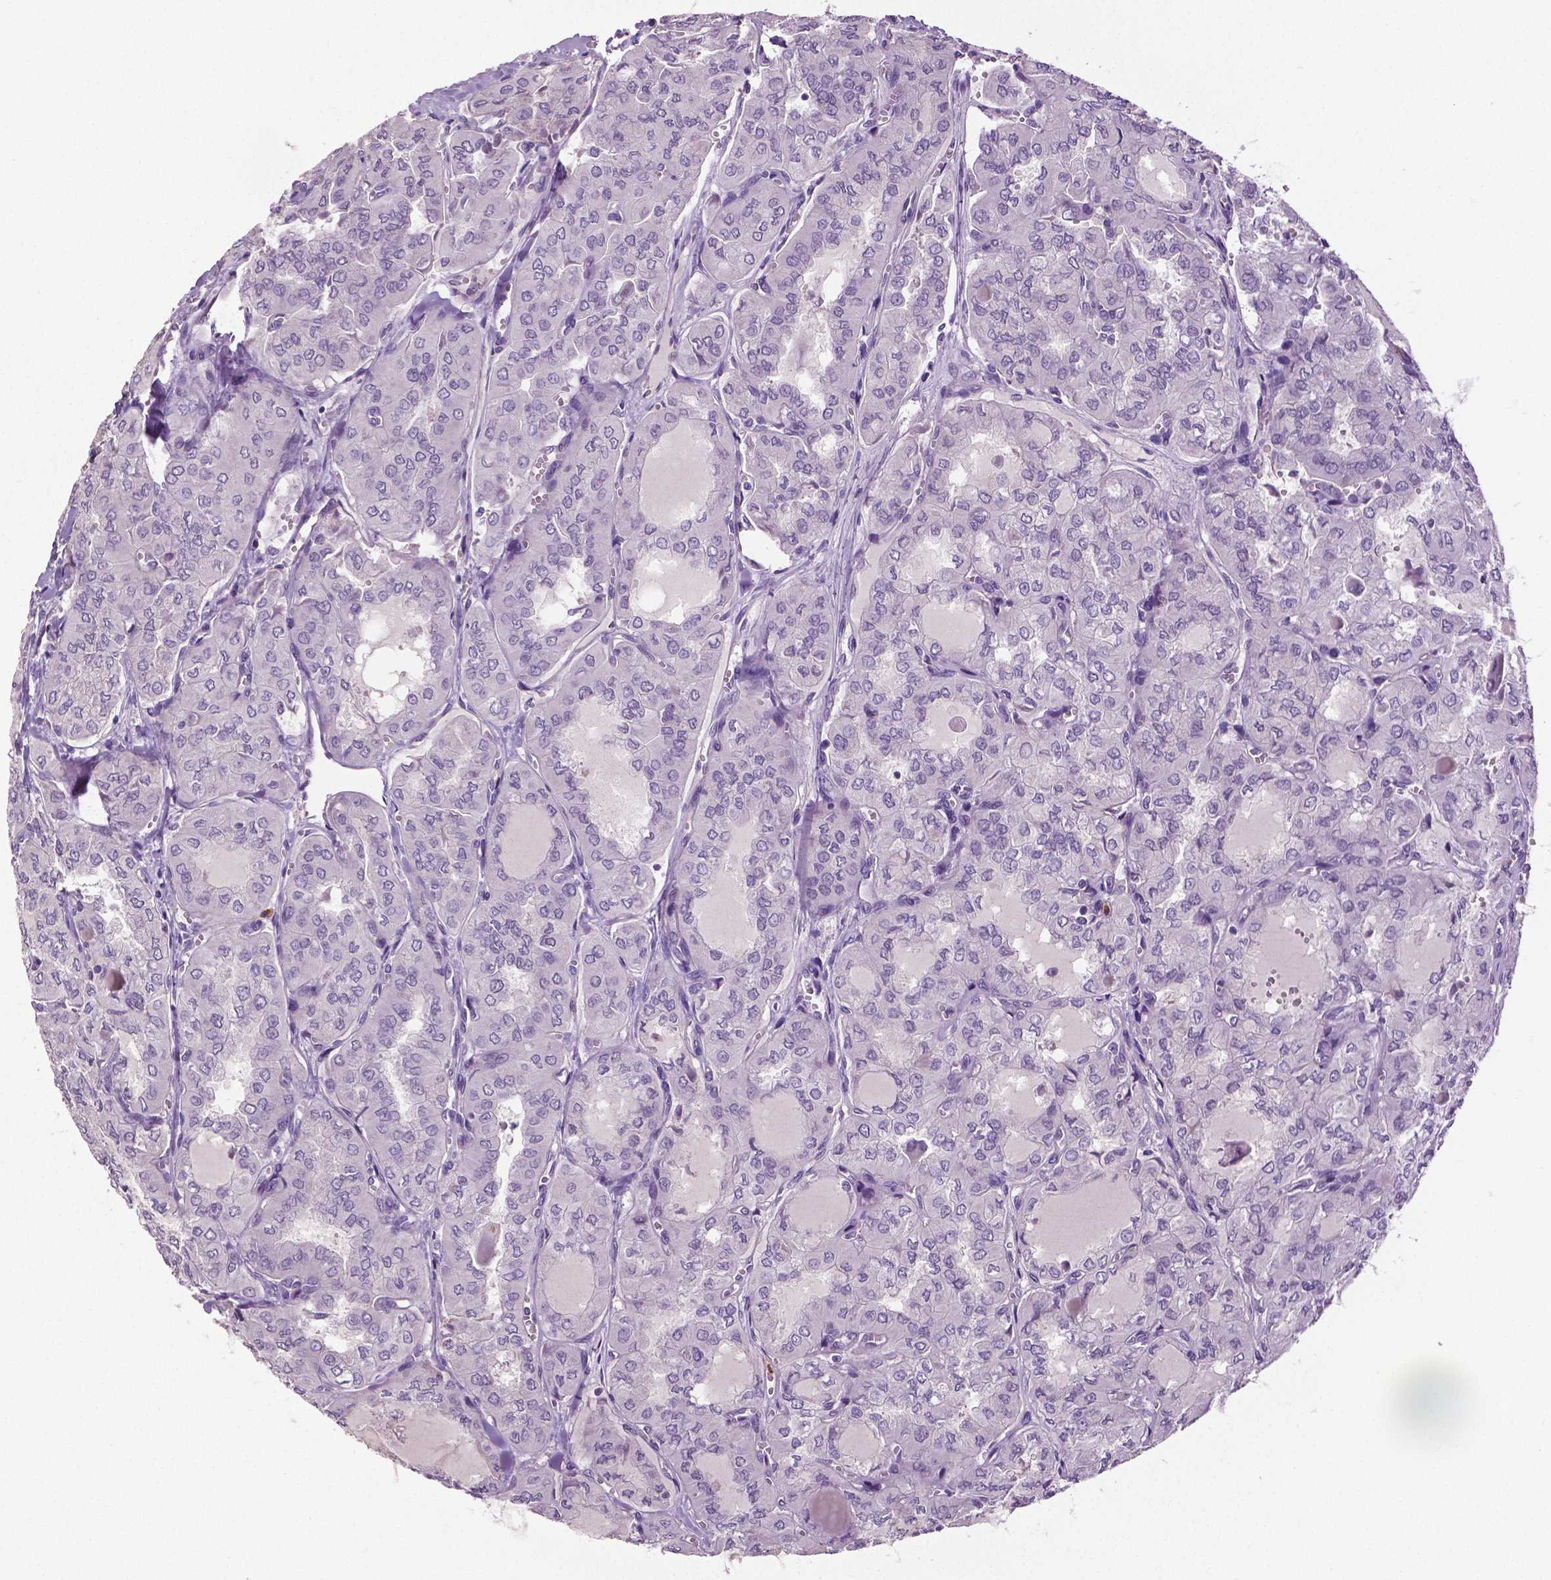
{"staining": {"intensity": "negative", "quantity": "none", "location": "none"}, "tissue": "thyroid cancer", "cell_type": "Tumor cells", "image_type": "cancer", "snomed": [{"axis": "morphology", "description": "Papillary adenocarcinoma, NOS"}, {"axis": "topography", "description": "Thyroid gland"}], "caption": "This is a image of immunohistochemistry (IHC) staining of thyroid papillary adenocarcinoma, which shows no expression in tumor cells. Nuclei are stained in blue.", "gene": "PTPN5", "patient": {"sex": "male", "age": 20}}